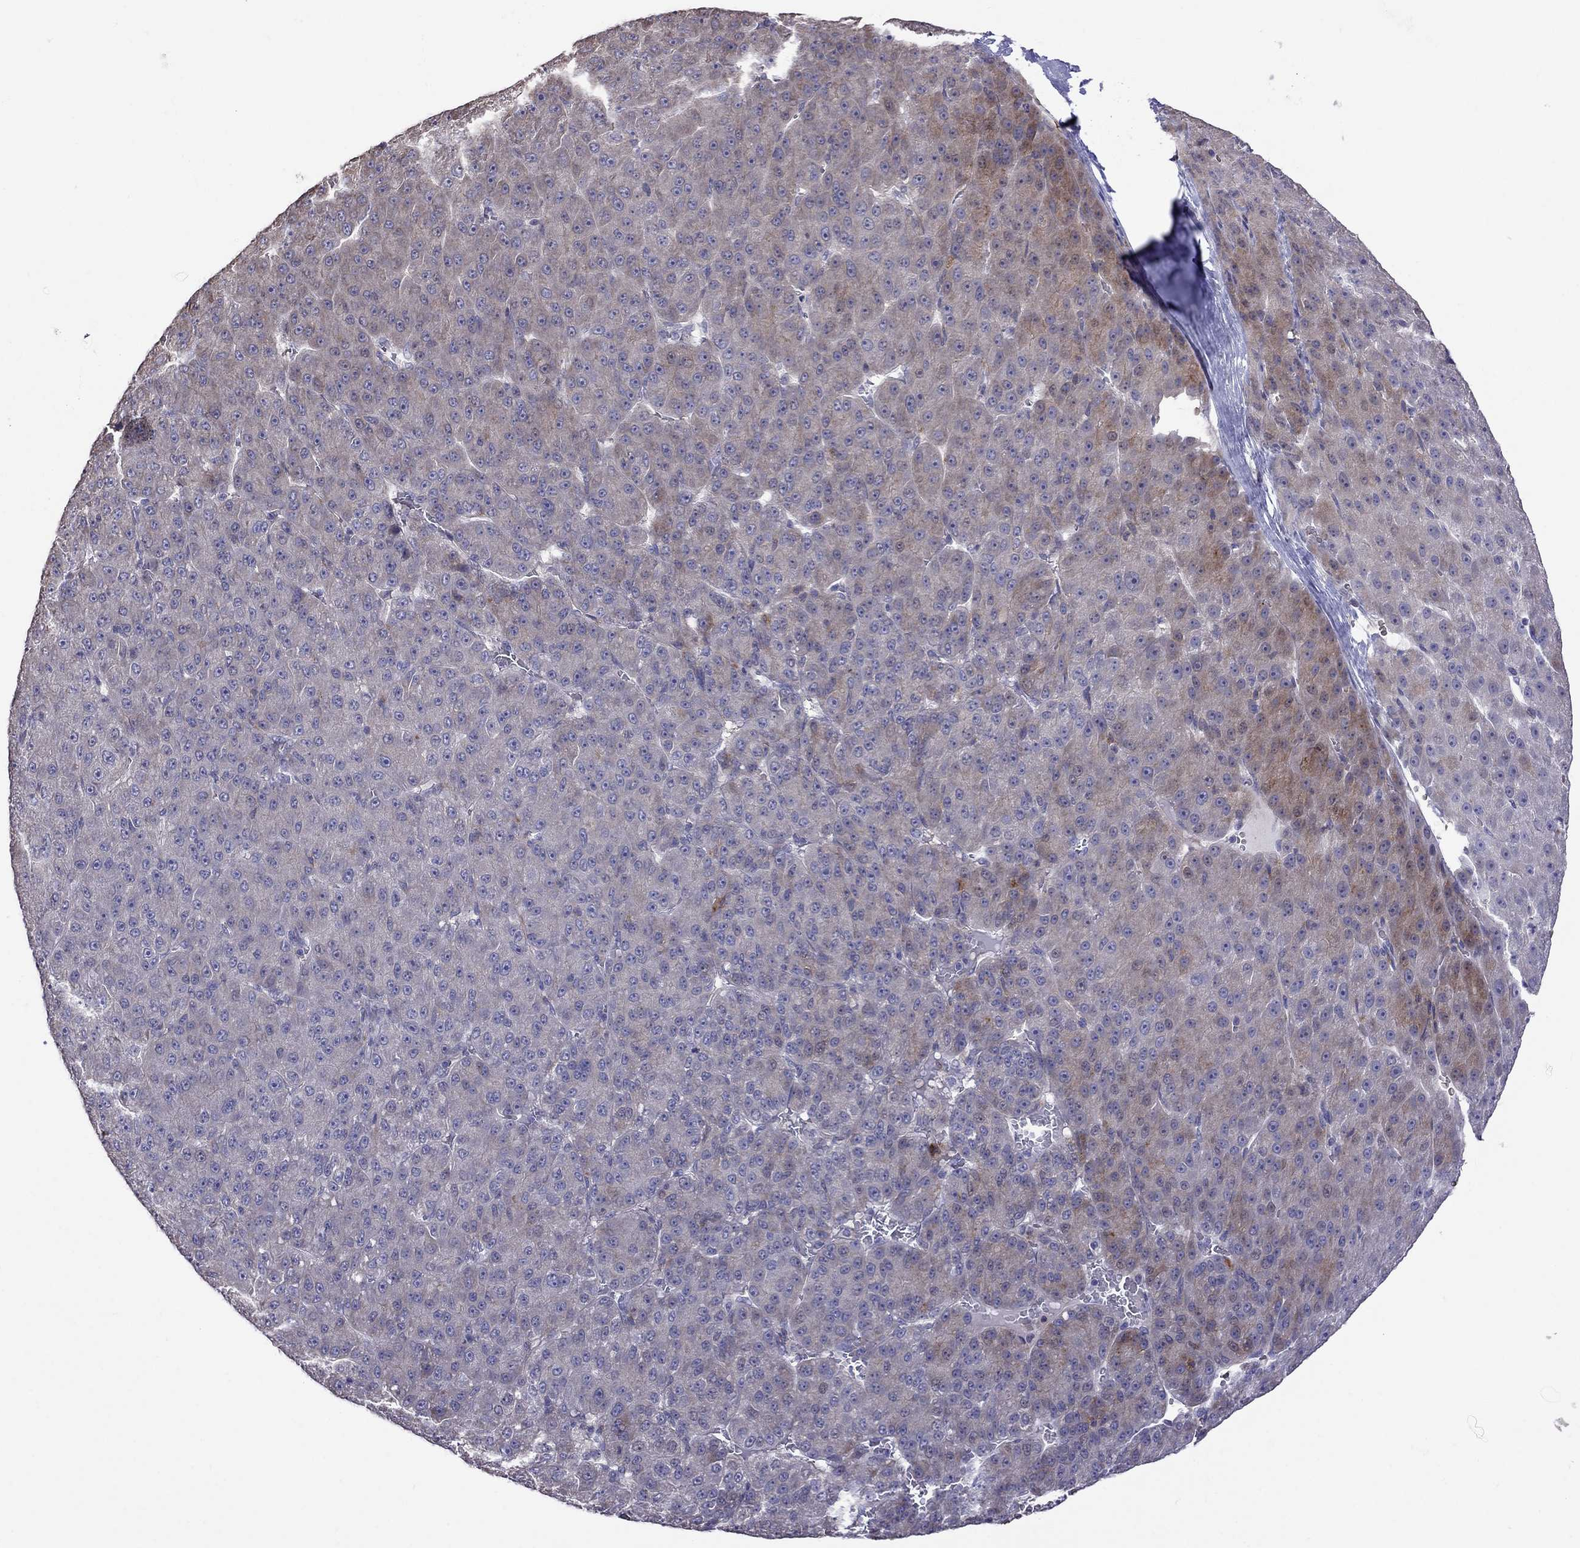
{"staining": {"intensity": "moderate", "quantity": "<25%", "location": "cytoplasmic/membranous"}, "tissue": "liver cancer", "cell_type": "Tumor cells", "image_type": "cancer", "snomed": [{"axis": "morphology", "description": "Carcinoma, Hepatocellular, NOS"}, {"axis": "topography", "description": "Liver"}], "caption": "A photomicrograph showing moderate cytoplasmic/membranous positivity in approximately <25% of tumor cells in liver cancer (hepatocellular carcinoma), as visualized by brown immunohistochemical staining.", "gene": "ADAM28", "patient": {"sex": "male", "age": 67}}